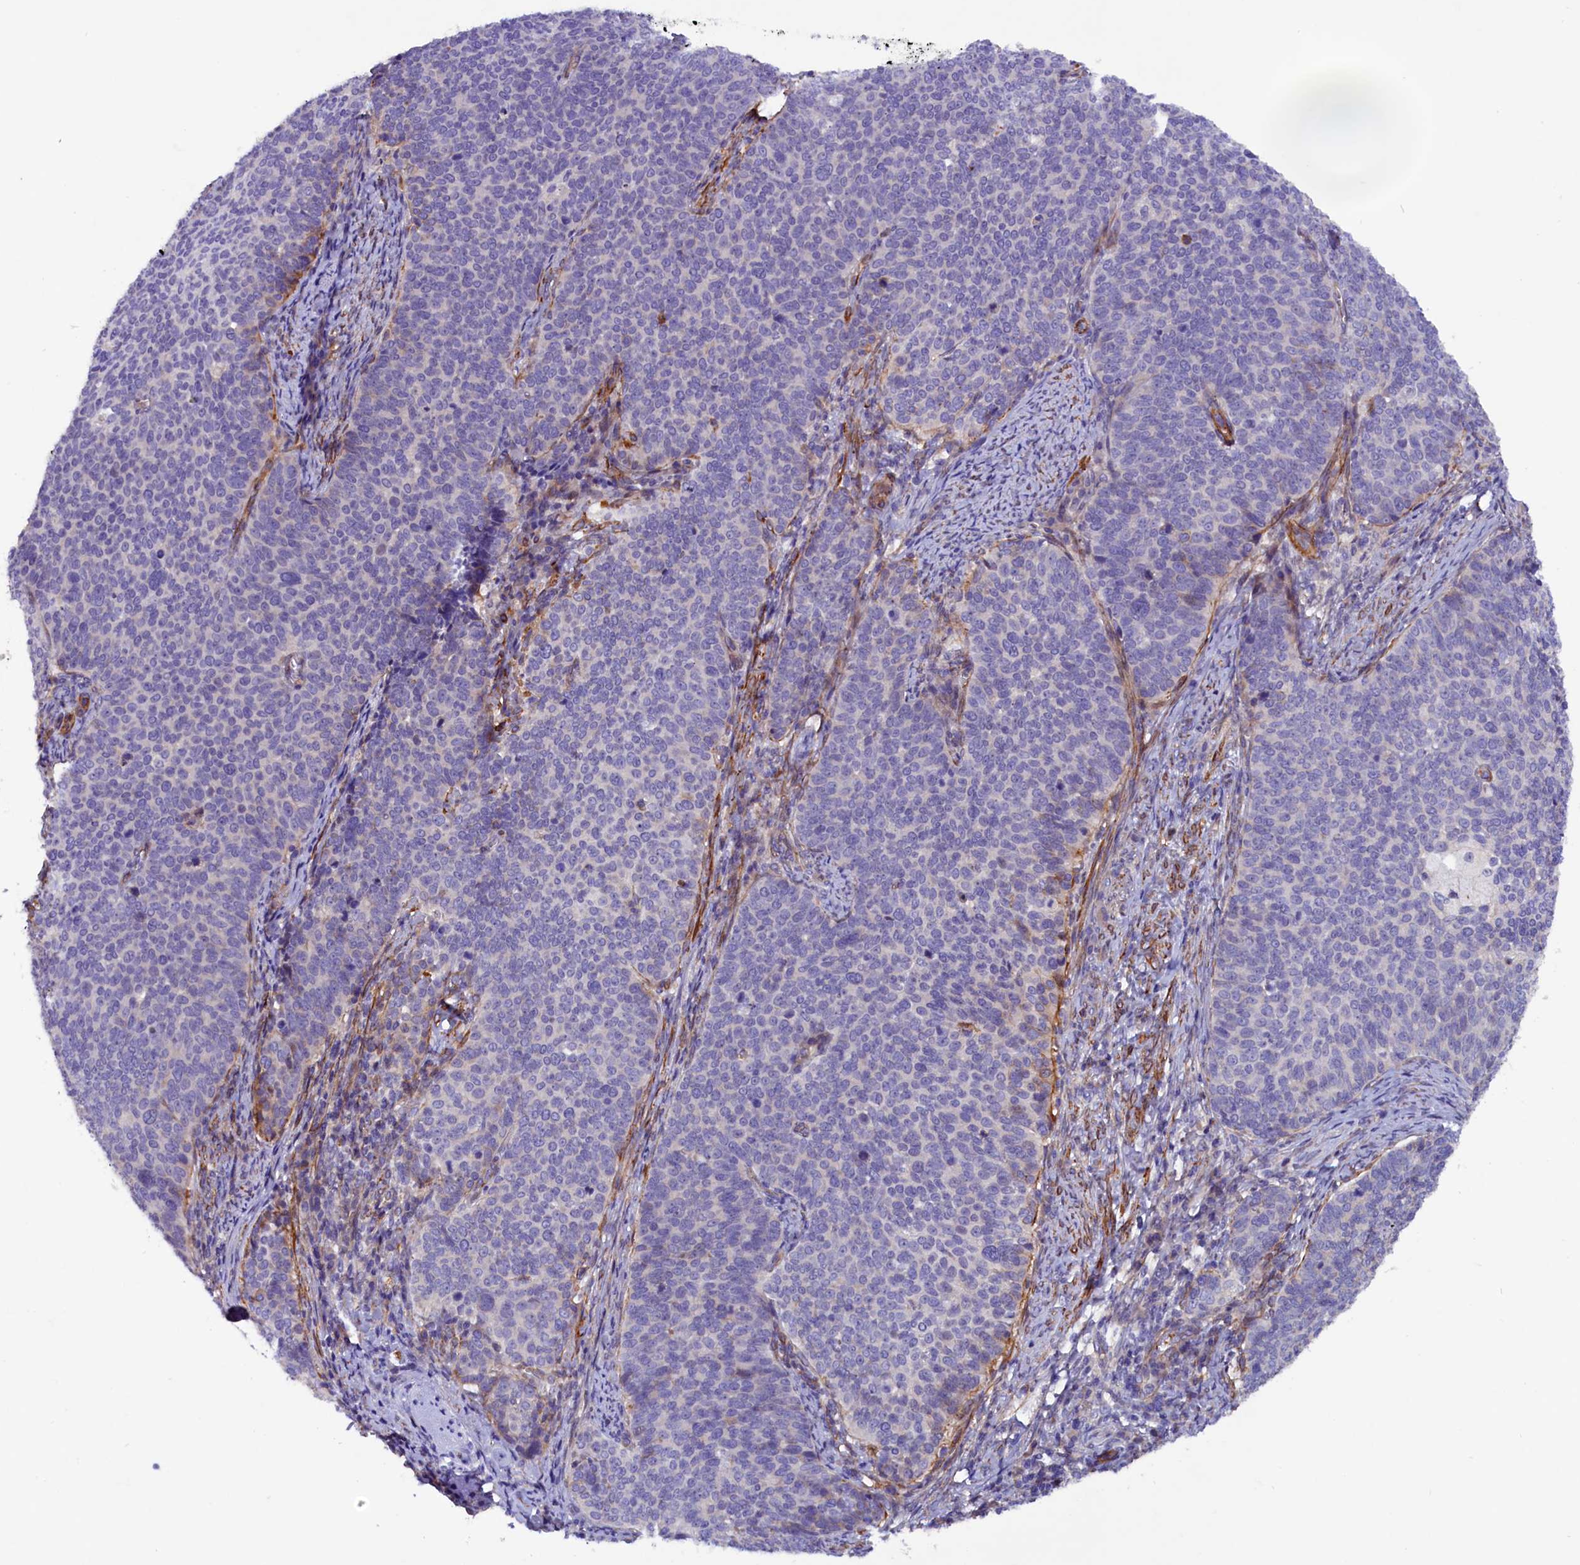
{"staining": {"intensity": "weak", "quantity": "<25%", "location": "cytoplasmic/membranous"}, "tissue": "cervical cancer", "cell_type": "Tumor cells", "image_type": "cancer", "snomed": [{"axis": "morphology", "description": "Normal tissue, NOS"}, {"axis": "morphology", "description": "Squamous cell carcinoma, NOS"}, {"axis": "topography", "description": "Cervix"}], "caption": "There is no significant staining in tumor cells of cervical cancer (squamous cell carcinoma).", "gene": "ZNF749", "patient": {"sex": "female", "age": 39}}